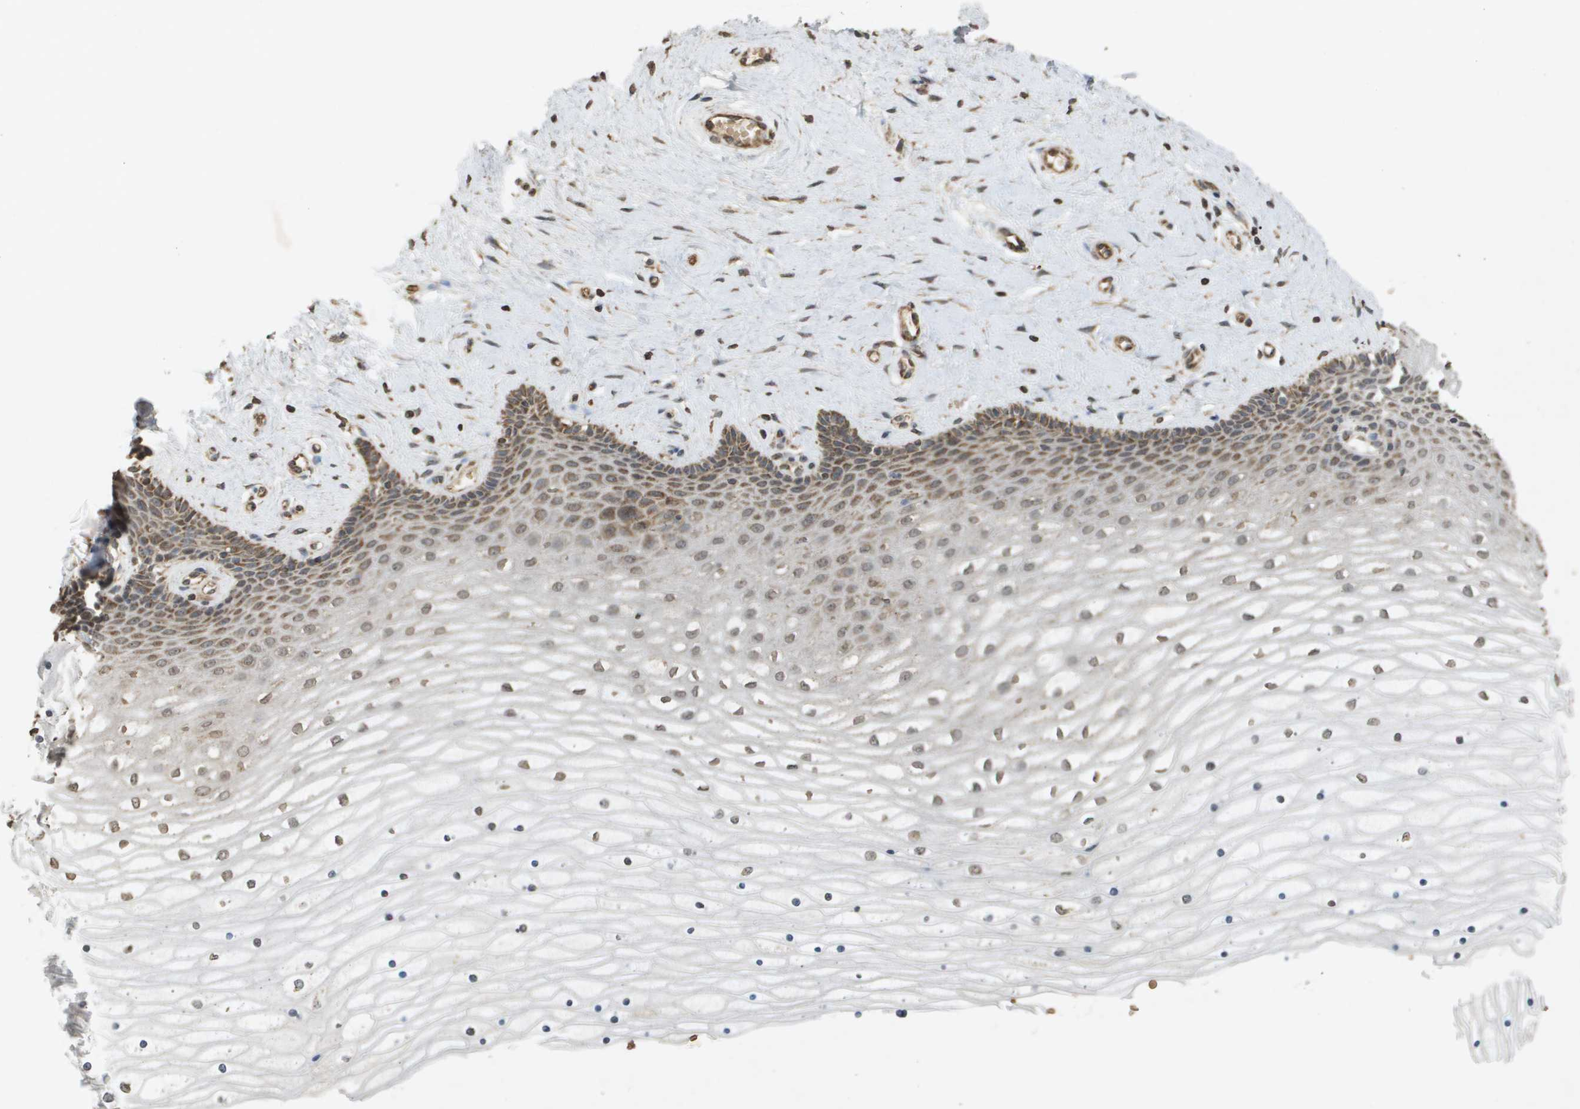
{"staining": {"intensity": "weak", "quantity": ">75%", "location": "cytoplasmic/membranous"}, "tissue": "cervix", "cell_type": "Glandular cells", "image_type": "normal", "snomed": [{"axis": "morphology", "description": "Normal tissue, NOS"}, {"axis": "topography", "description": "Cervix"}], "caption": "Protein analysis of normal cervix shows weak cytoplasmic/membranous expression in about >75% of glandular cells.", "gene": "RAB21", "patient": {"sex": "female", "age": 39}}